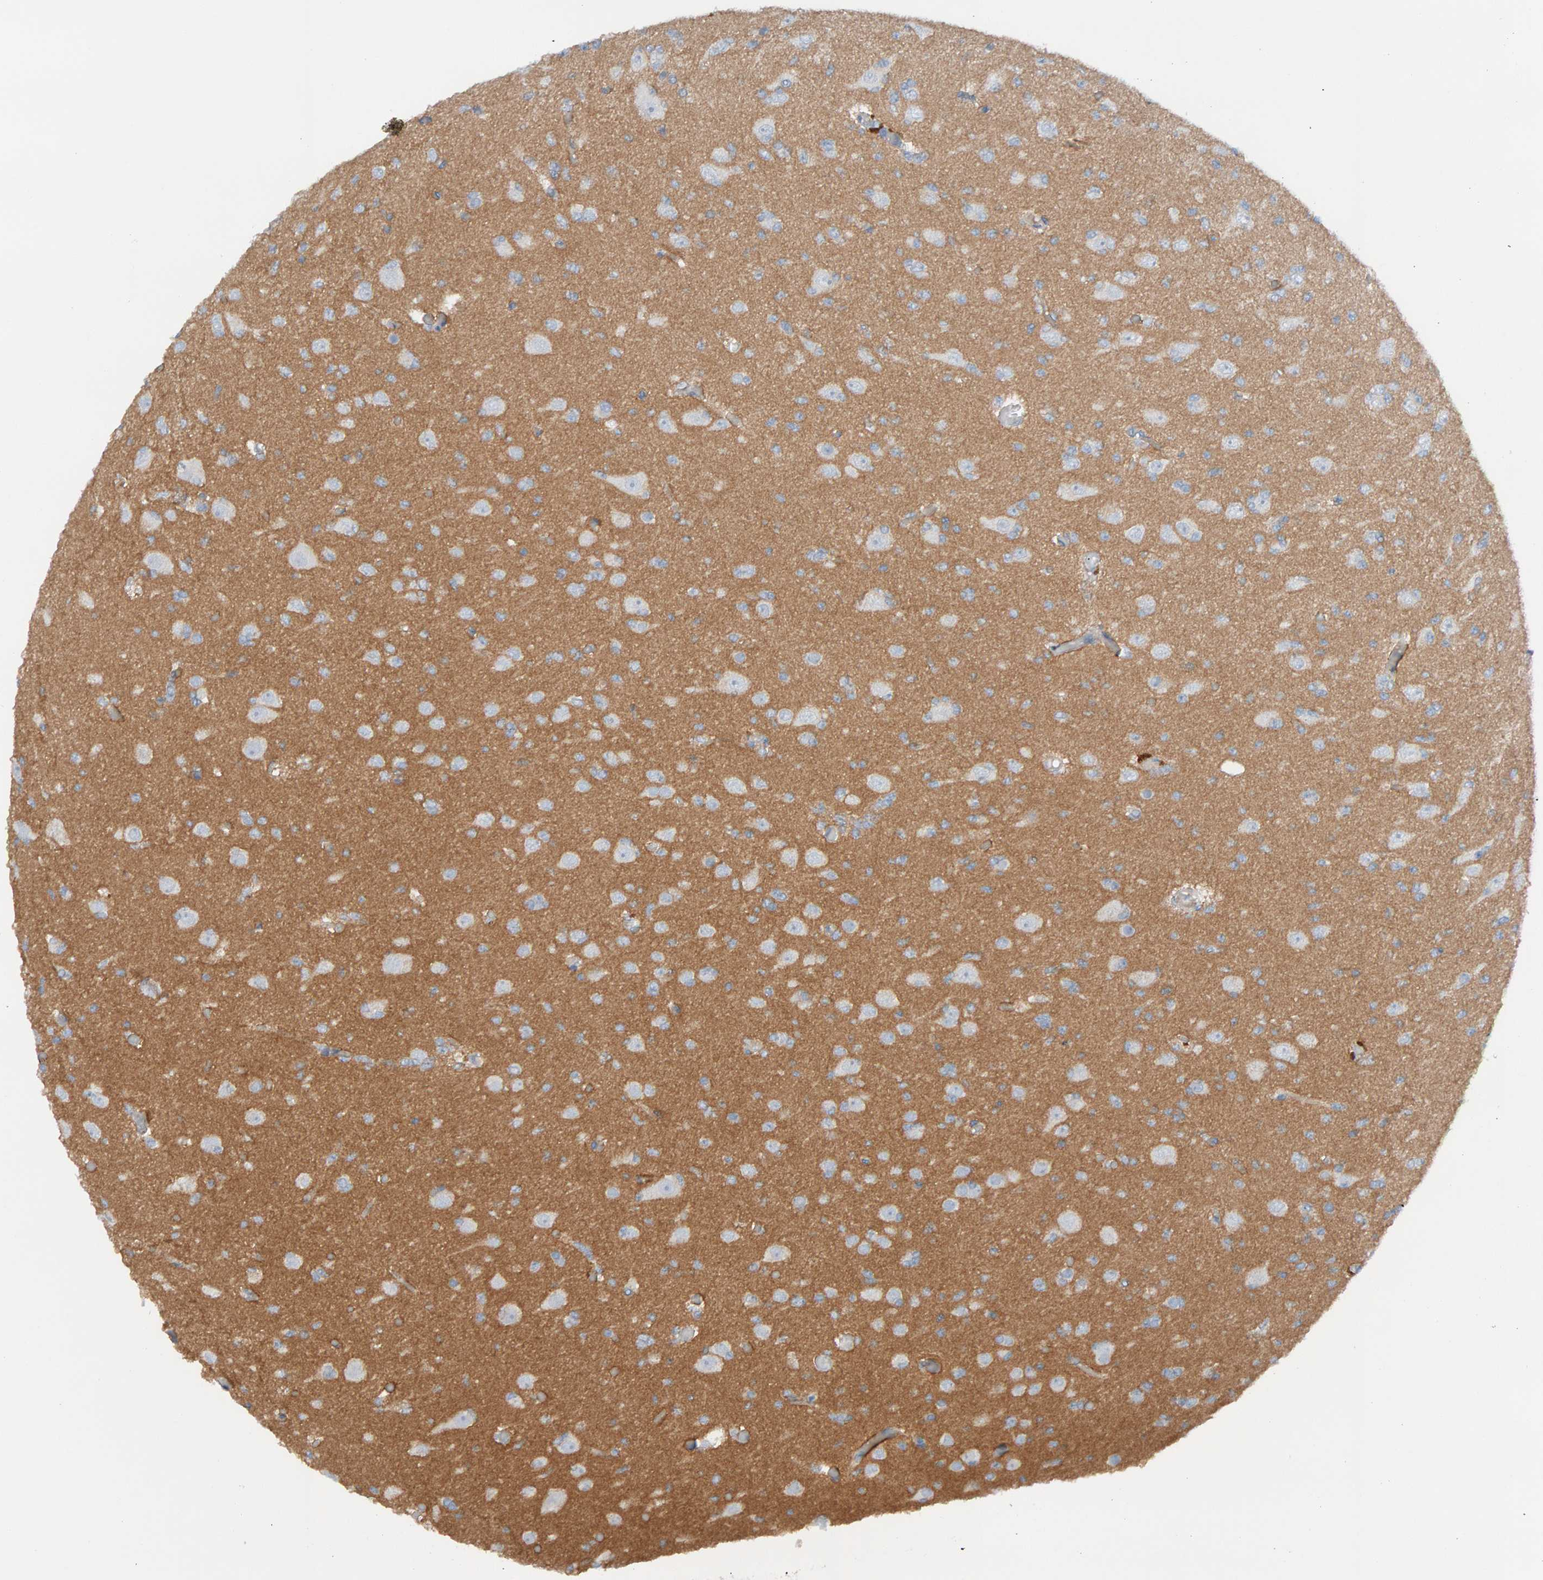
{"staining": {"intensity": "moderate", "quantity": "<25%", "location": "cytoplasmic/membranous"}, "tissue": "glioma", "cell_type": "Tumor cells", "image_type": "cancer", "snomed": [{"axis": "morphology", "description": "Glioma, malignant, Low grade"}, {"axis": "topography", "description": "Brain"}], "caption": "Immunohistochemical staining of human glioma displays moderate cytoplasmic/membranous protein expression in approximately <25% of tumor cells. The staining was performed using DAB to visualize the protein expression in brown, while the nuclei were stained in blue with hematoxylin (Magnification: 20x).", "gene": "FYN", "patient": {"sex": "female", "age": 22}}